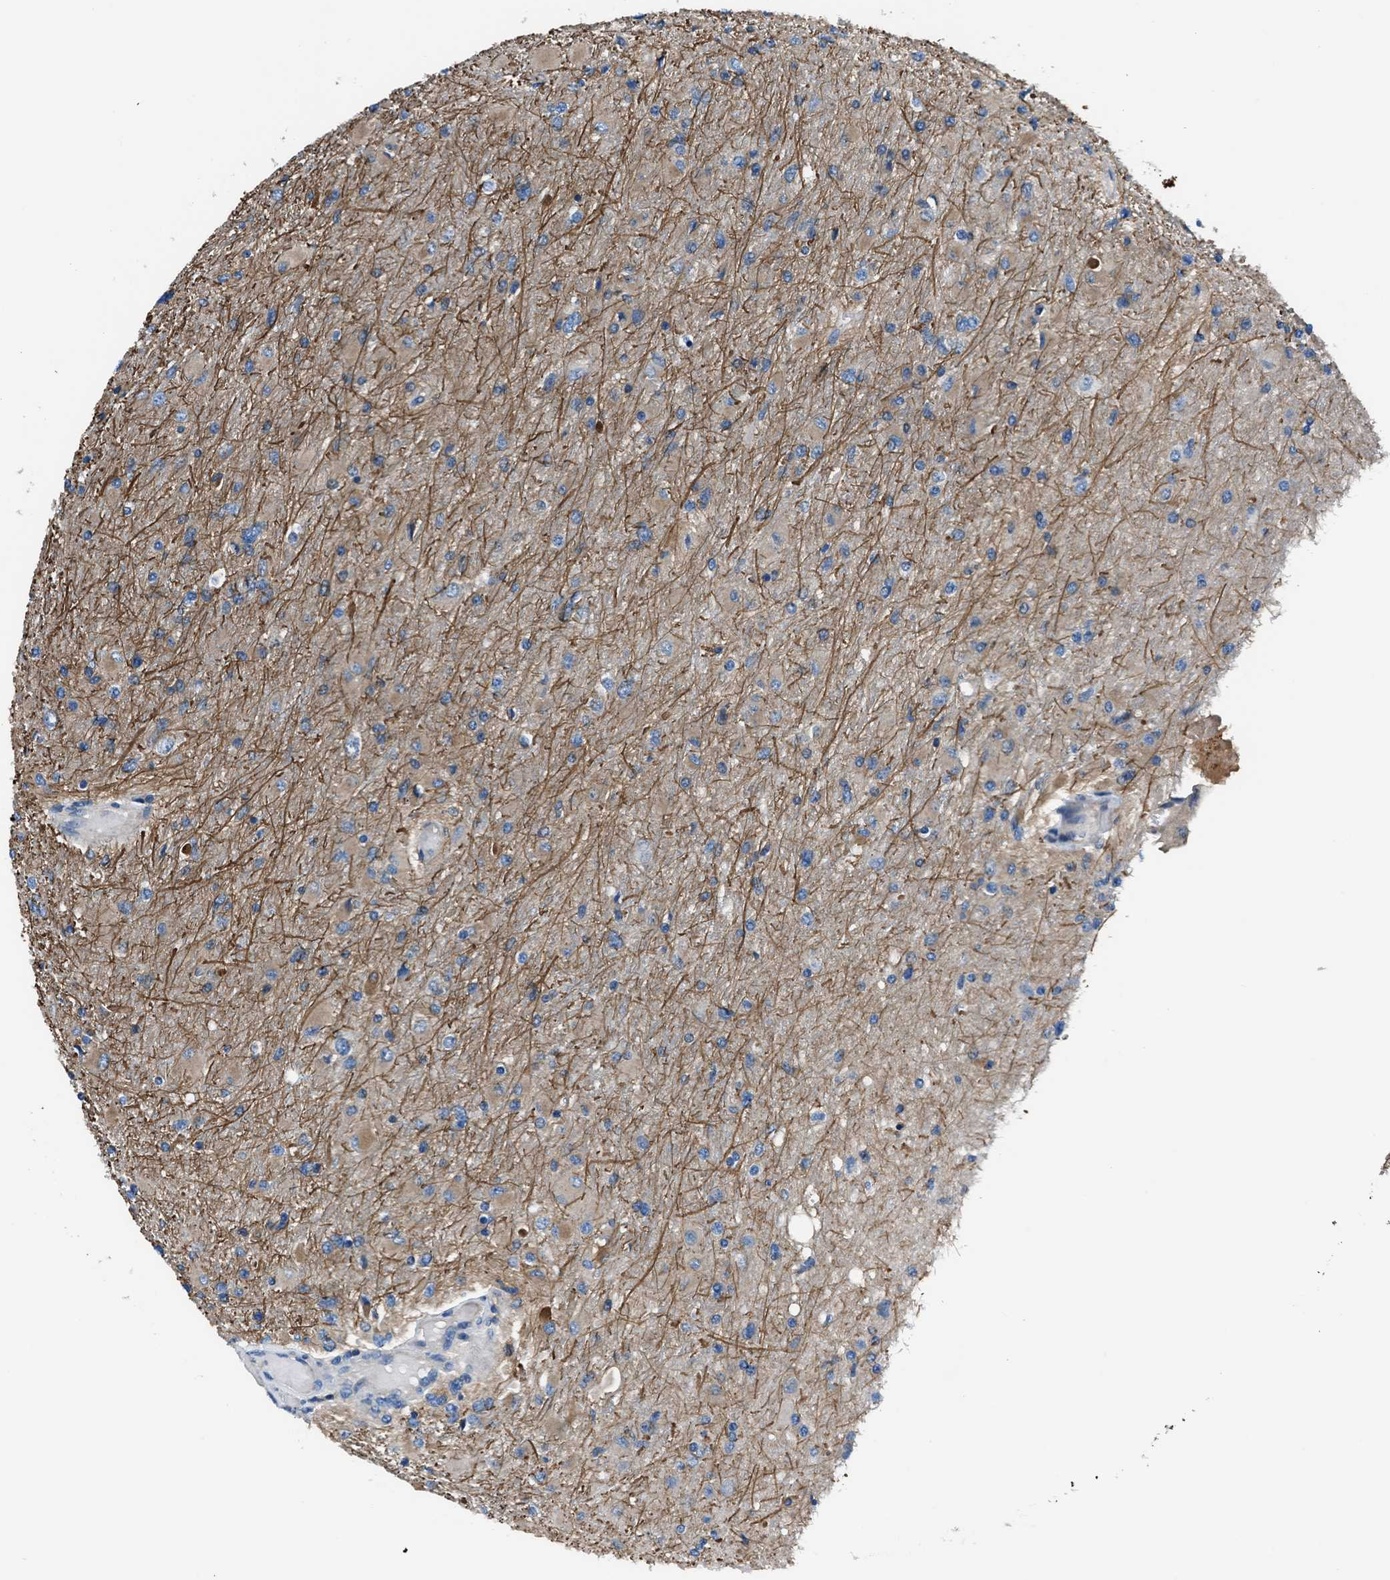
{"staining": {"intensity": "weak", "quantity": "<25%", "location": "cytoplasmic/membranous"}, "tissue": "glioma", "cell_type": "Tumor cells", "image_type": "cancer", "snomed": [{"axis": "morphology", "description": "Glioma, malignant, High grade"}, {"axis": "topography", "description": "Cerebral cortex"}], "caption": "Immunohistochemistry image of high-grade glioma (malignant) stained for a protein (brown), which exhibits no positivity in tumor cells.", "gene": "SLC38A6", "patient": {"sex": "female", "age": 36}}